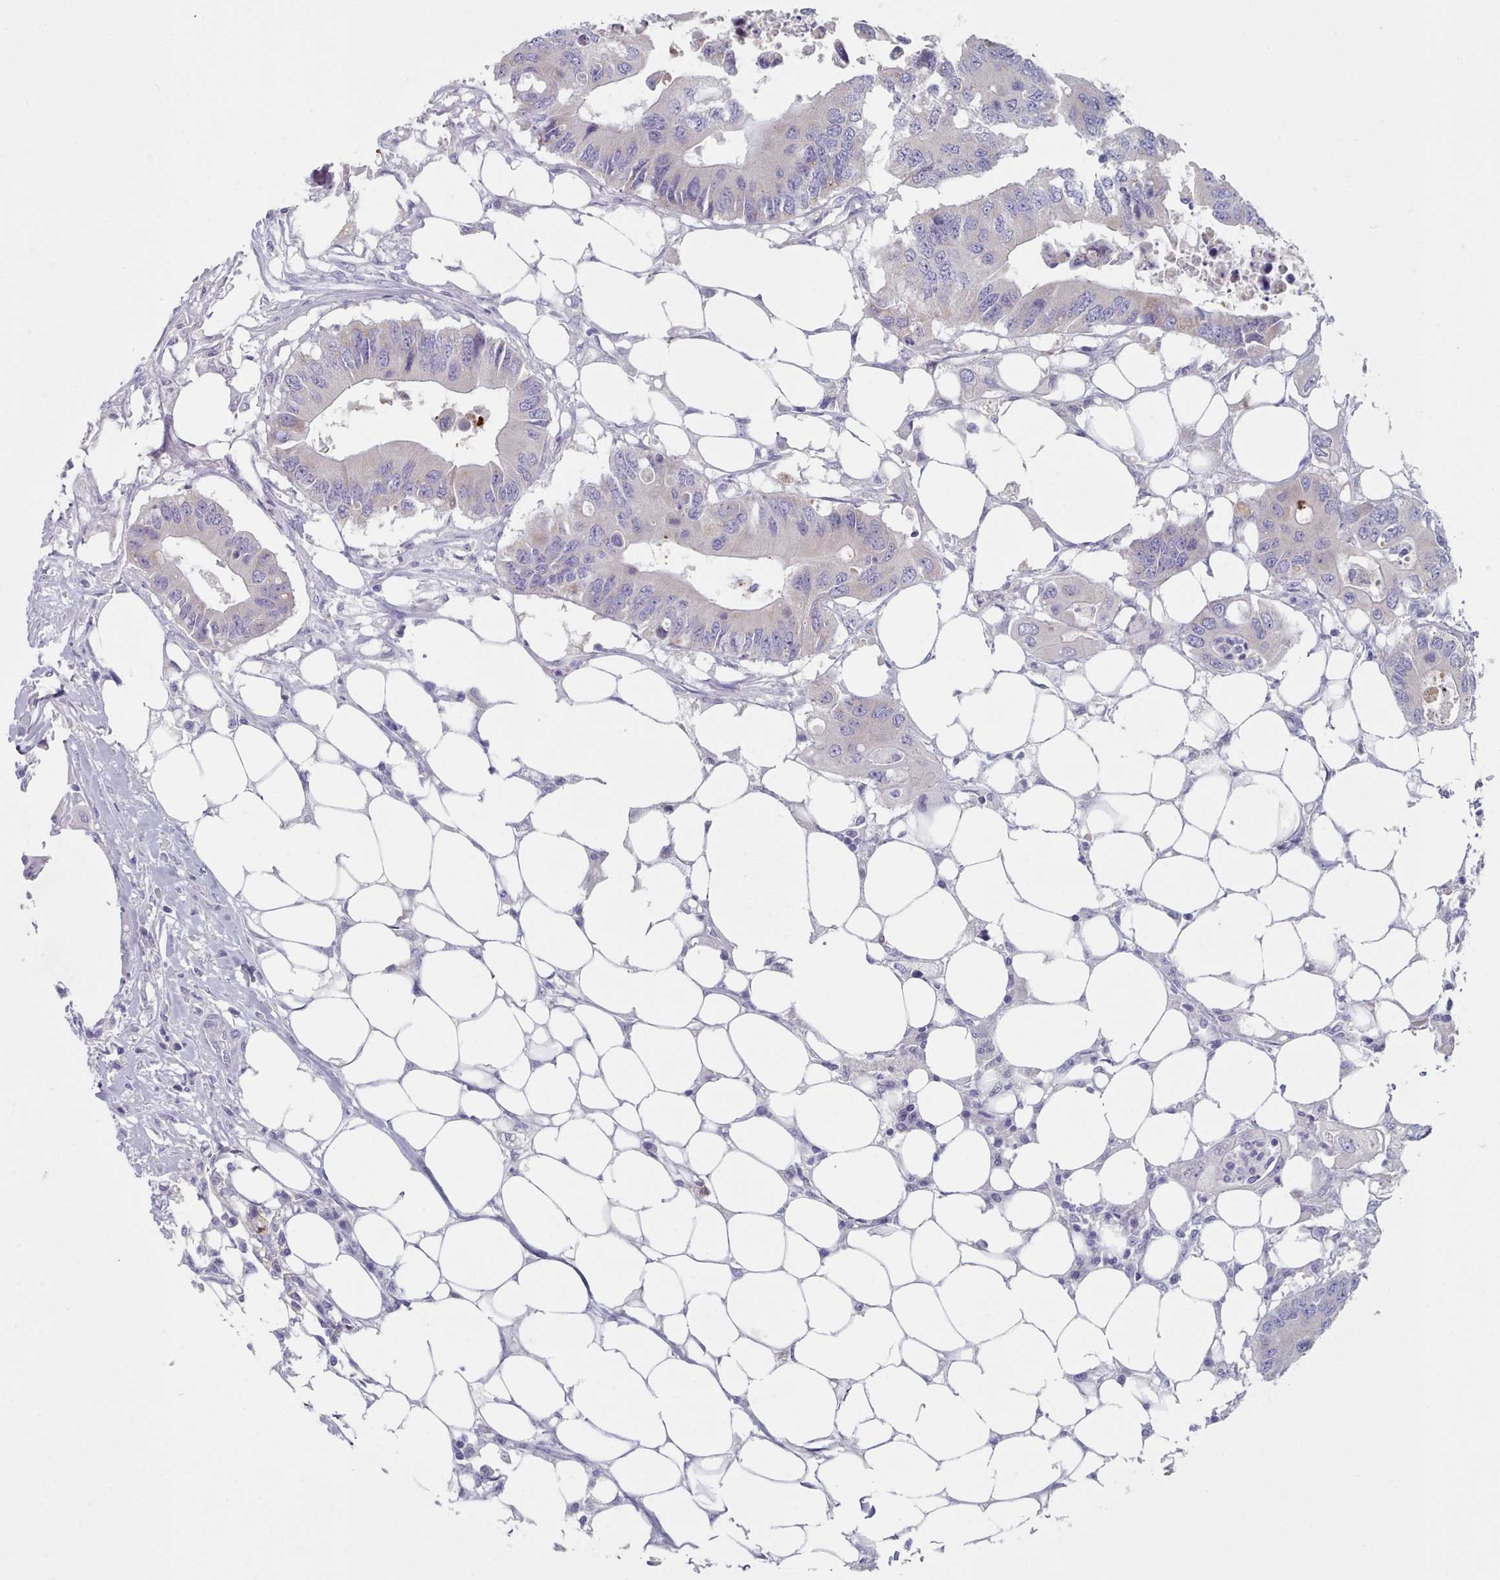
{"staining": {"intensity": "negative", "quantity": "none", "location": "none"}, "tissue": "colorectal cancer", "cell_type": "Tumor cells", "image_type": "cancer", "snomed": [{"axis": "morphology", "description": "Adenocarcinoma, NOS"}, {"axis": "topography", "description": "Colon"}], "caption": "Histopathology image shows no significant protein positivity in tumor cells of colorectal cancer (adenocarcinoma).", "gene": "HAO1", "patient": {"sex": "male", "age": 71}}